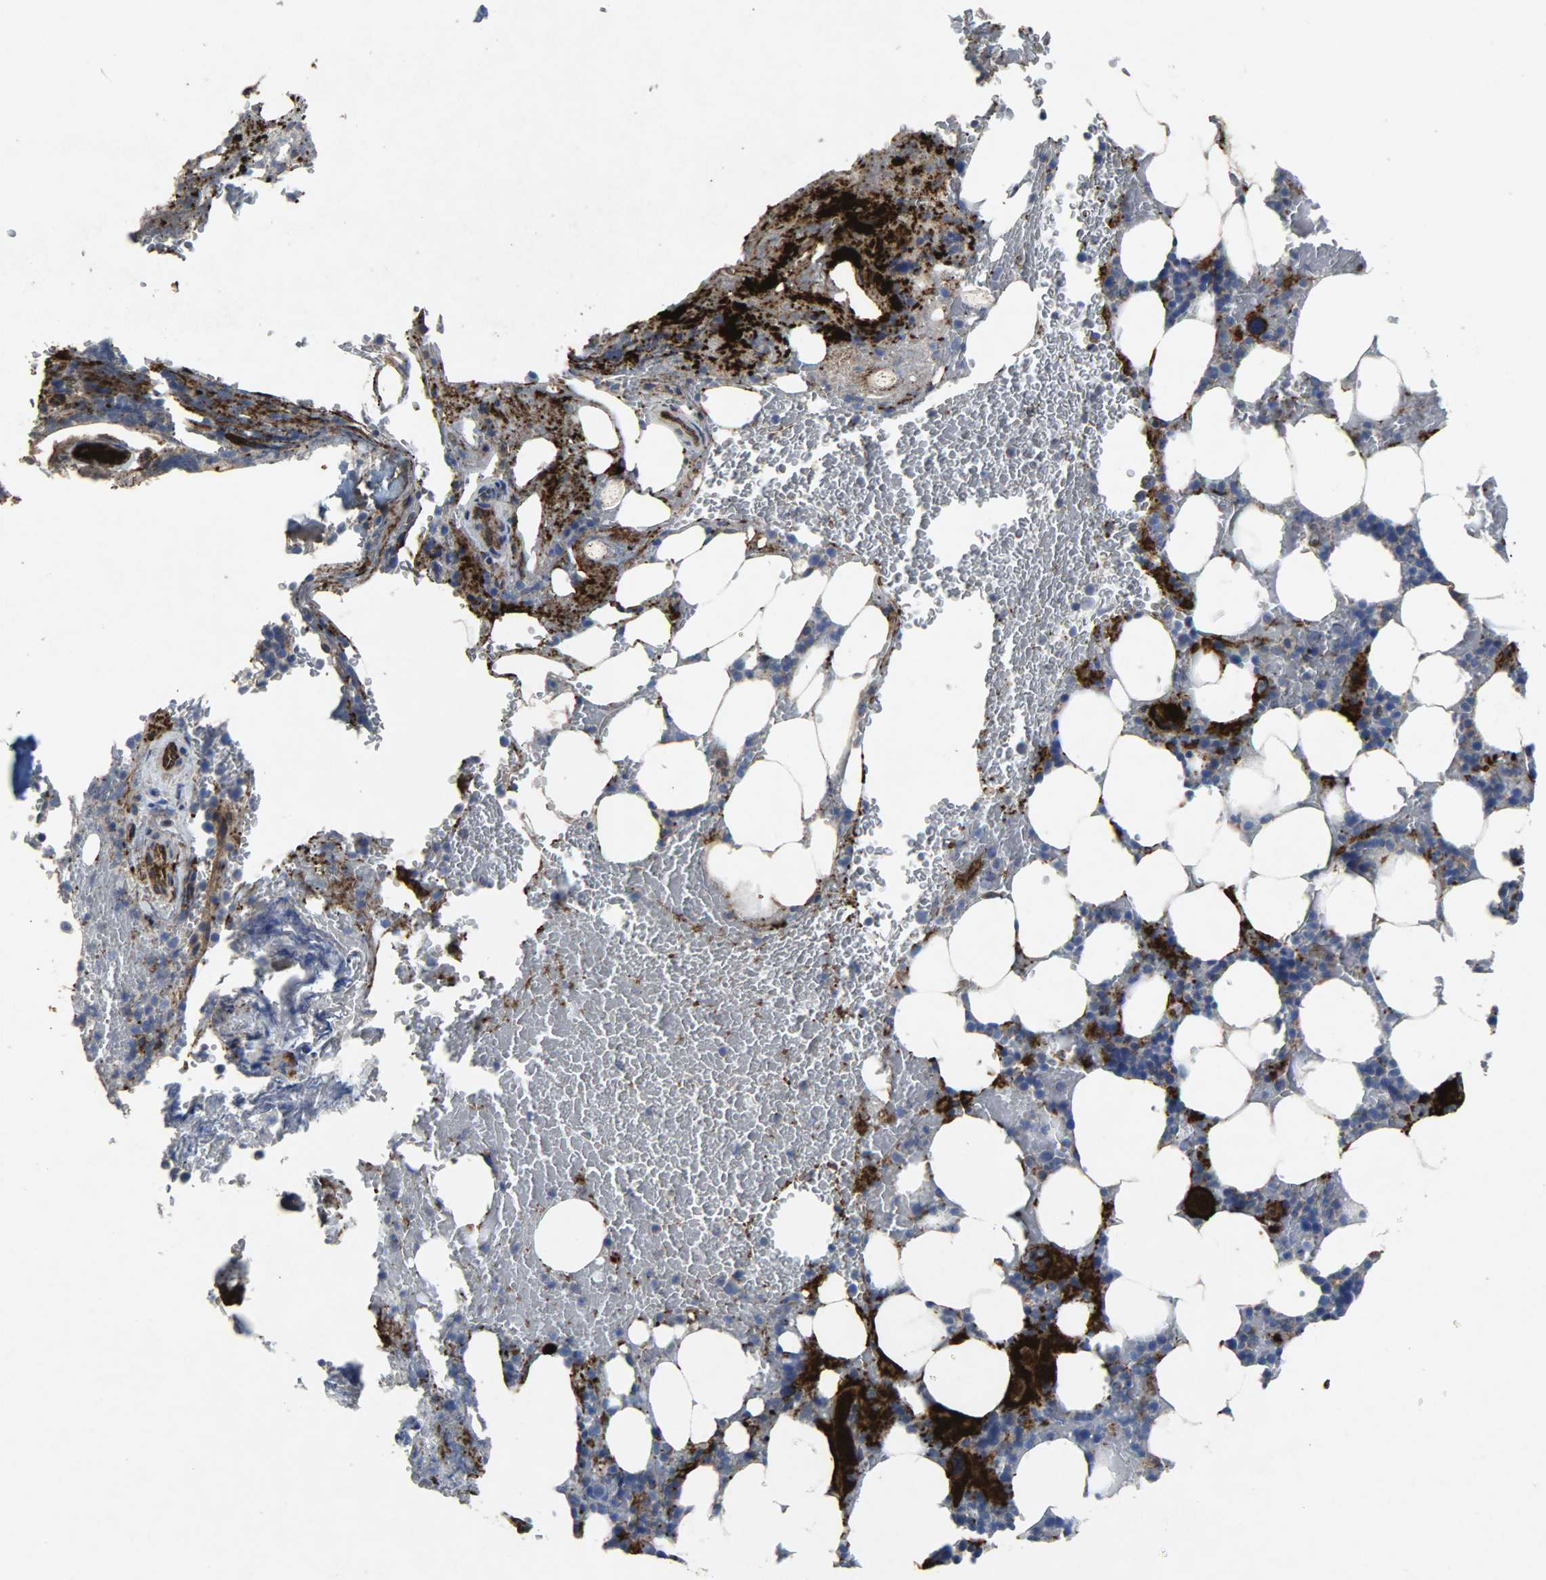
{"staining": {"intensity": "strong", "quantity": "<25%", "location": "cytoplasmic/membranous"}, "tissue": "bone marrow", "cell_type": "Hematopoietic cells", "image_type": "normal", "snomed": [{"axis": "morphology", "description": "Normal tissue, NOS"}, {"axis": "topography", "description": "Bone marrow"}], "caption": "The histopathology image displays a brown stain indicating the presence of a protein in the cytoplasmic/membranous of hematopoietic cells in bone marrow. (DAB (3,3'-diaminobenzidine) IHC, brown staining for protein, blue staining for nuclei).", "gene": "TPM4", "patient": {"sex": "female", "age": 73}}